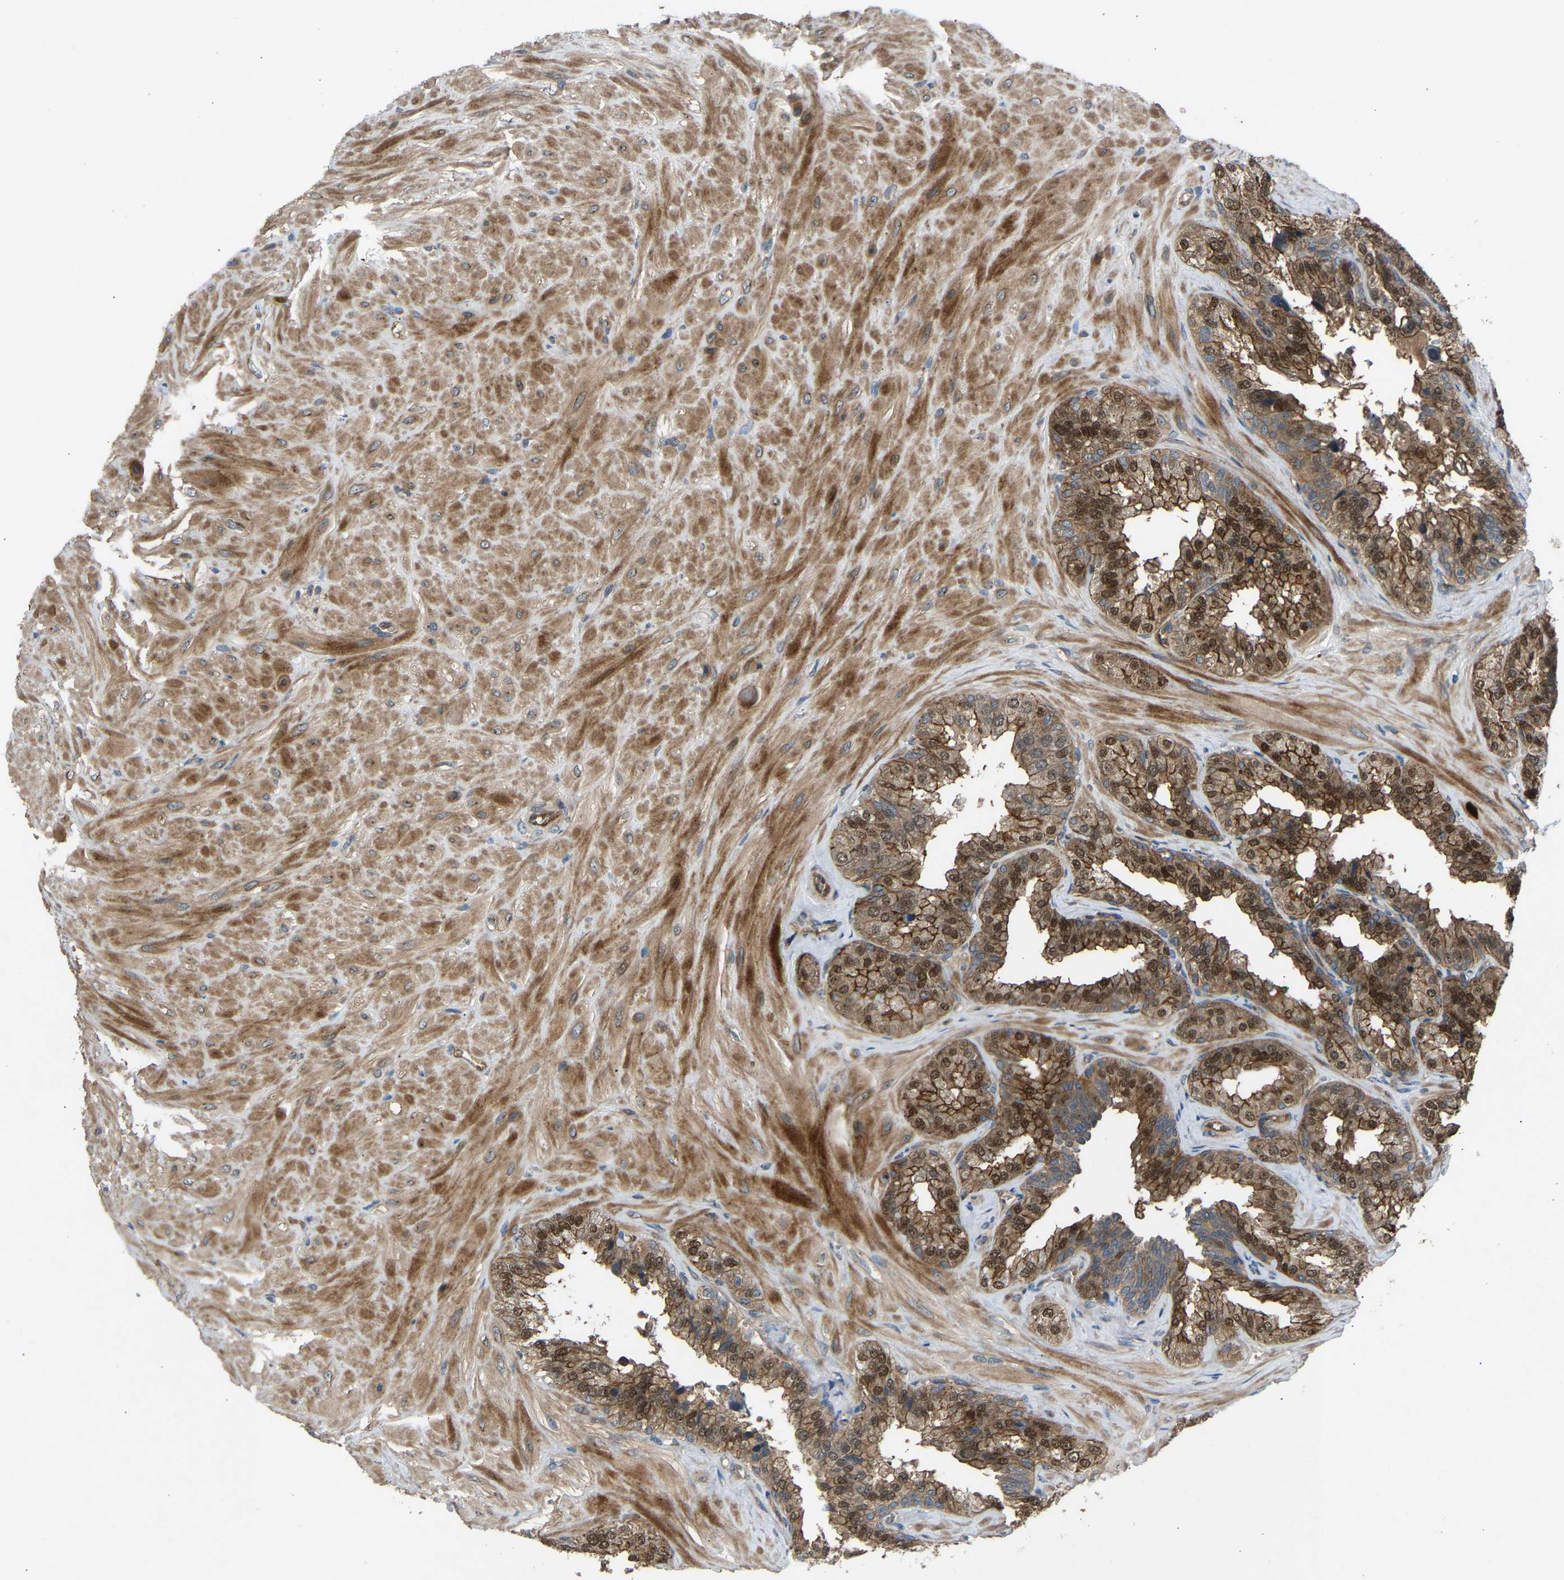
{"staining": {"intensity": "moderate", "quantity": ">75%", "location": "cytoplasmic/membranous,nuclear"}, "tissue": "seminal vesicle", "cell_type": "Glandular cells", "image_type": "normal", "snomed": [{"axis": "morphology", "description": "Normal tissue, NOS"}, {"axis": "topography", "description": "Prostate"}, {"axis": "topography", "description": "Seminal veicle"}], "caption": "IHC histopathology image of normal human seminal vesicle stained for a protein (brown), which displays medium levels of moderate cytoplasmic/membranous,nuclear expression in about >75% of glandular cells.", "gene": "GAS2L1", "patient": {"sex": "male", "age": 51}}